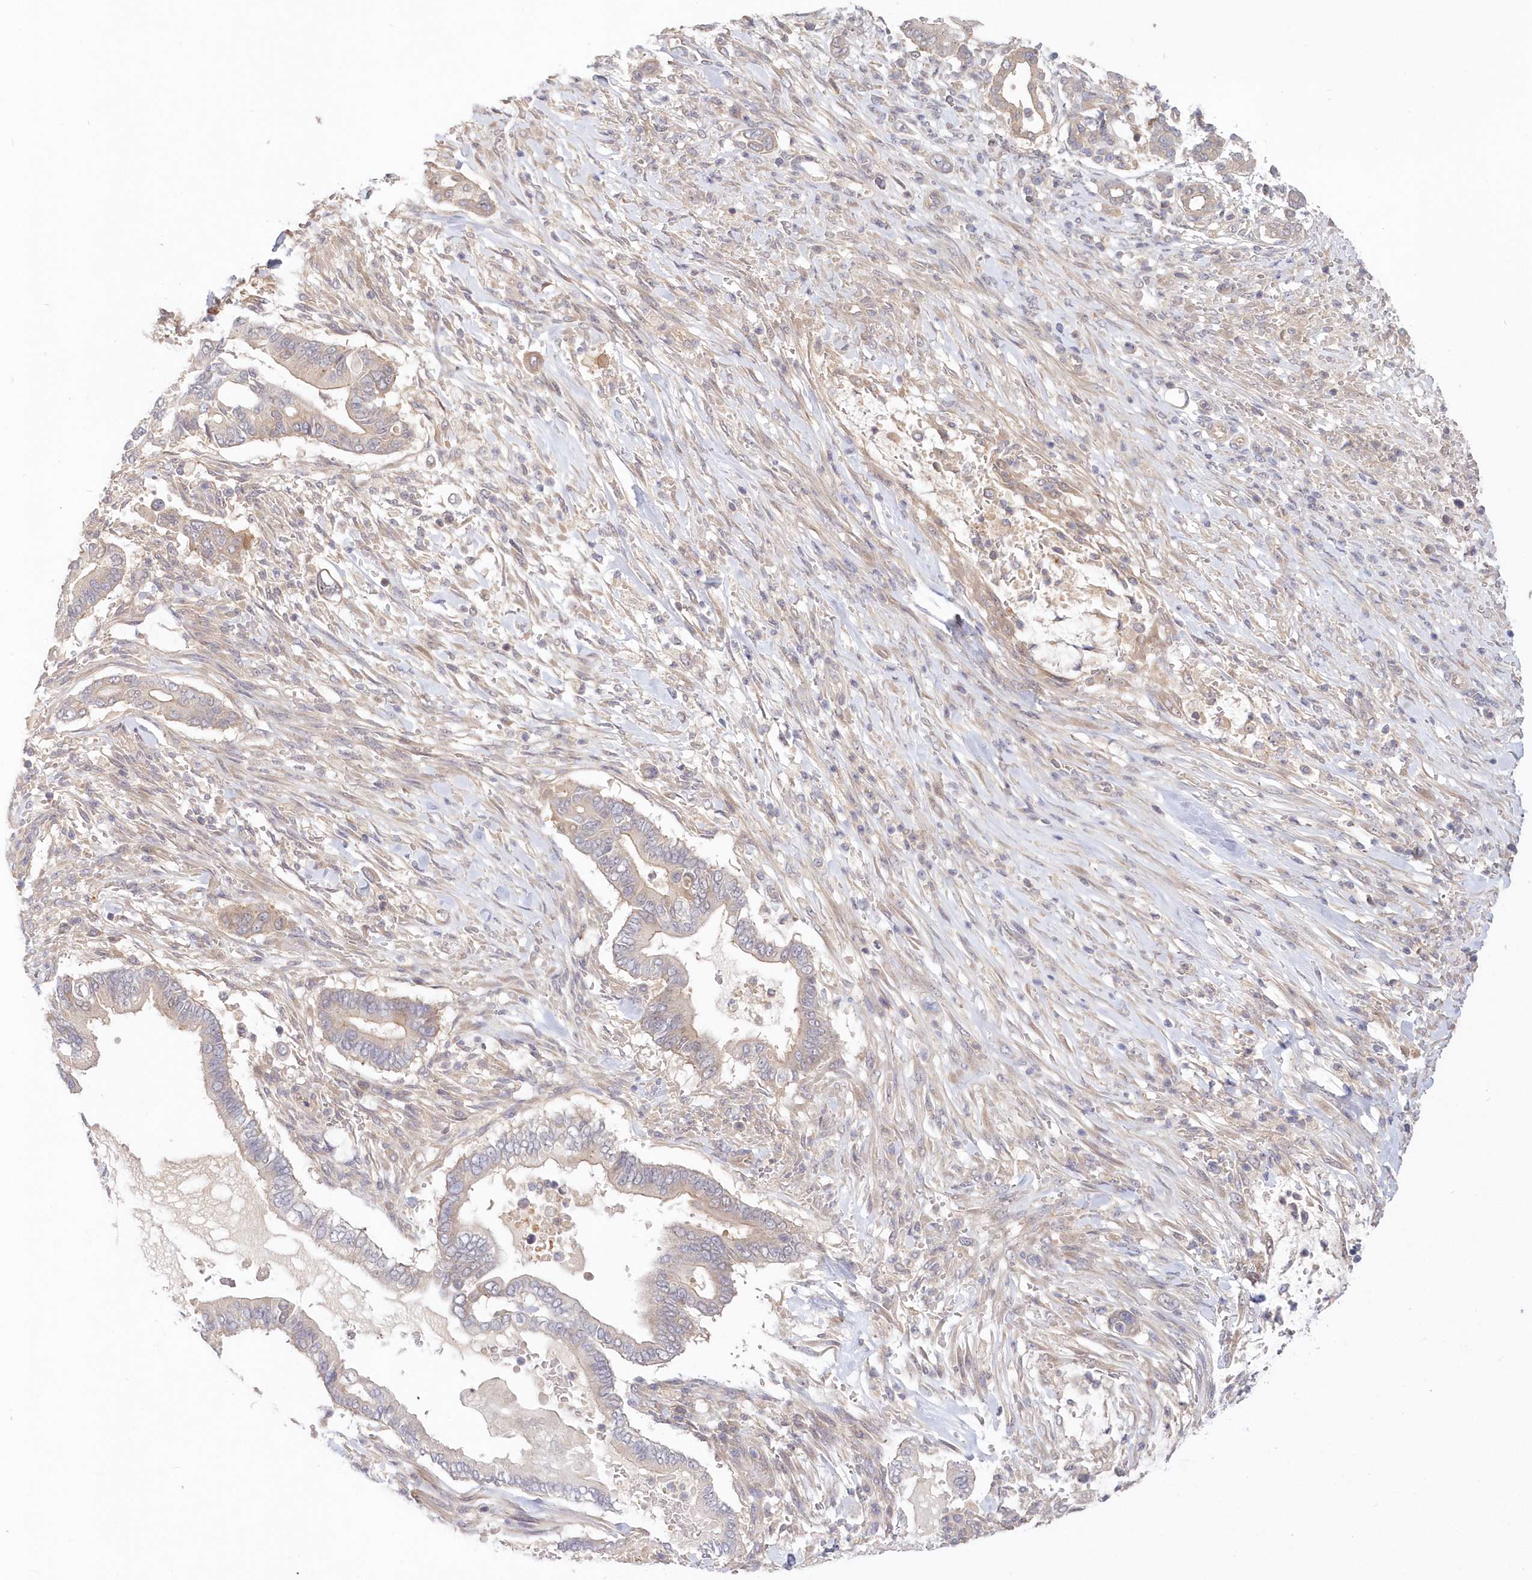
{"staining": {"intensity": "negative", "quantity": "none", "location": "none"}, "tissue": "pancreatic cancer", "cell_type": "Tumor cells", "image_type": "cancer", "snomed": [{"axis": "morphology", "description": "Adenocarcinoma, NOS"}, {"axis": "topography", "description": "Pancreas"}], "caption": "Immunohistochemical staining of human pancreatic cancer (adenocarcinoma) shows no significant staining in tumor cells.", "gene": "KATNA1", "patient": {"sex": "male", "age": 68}}